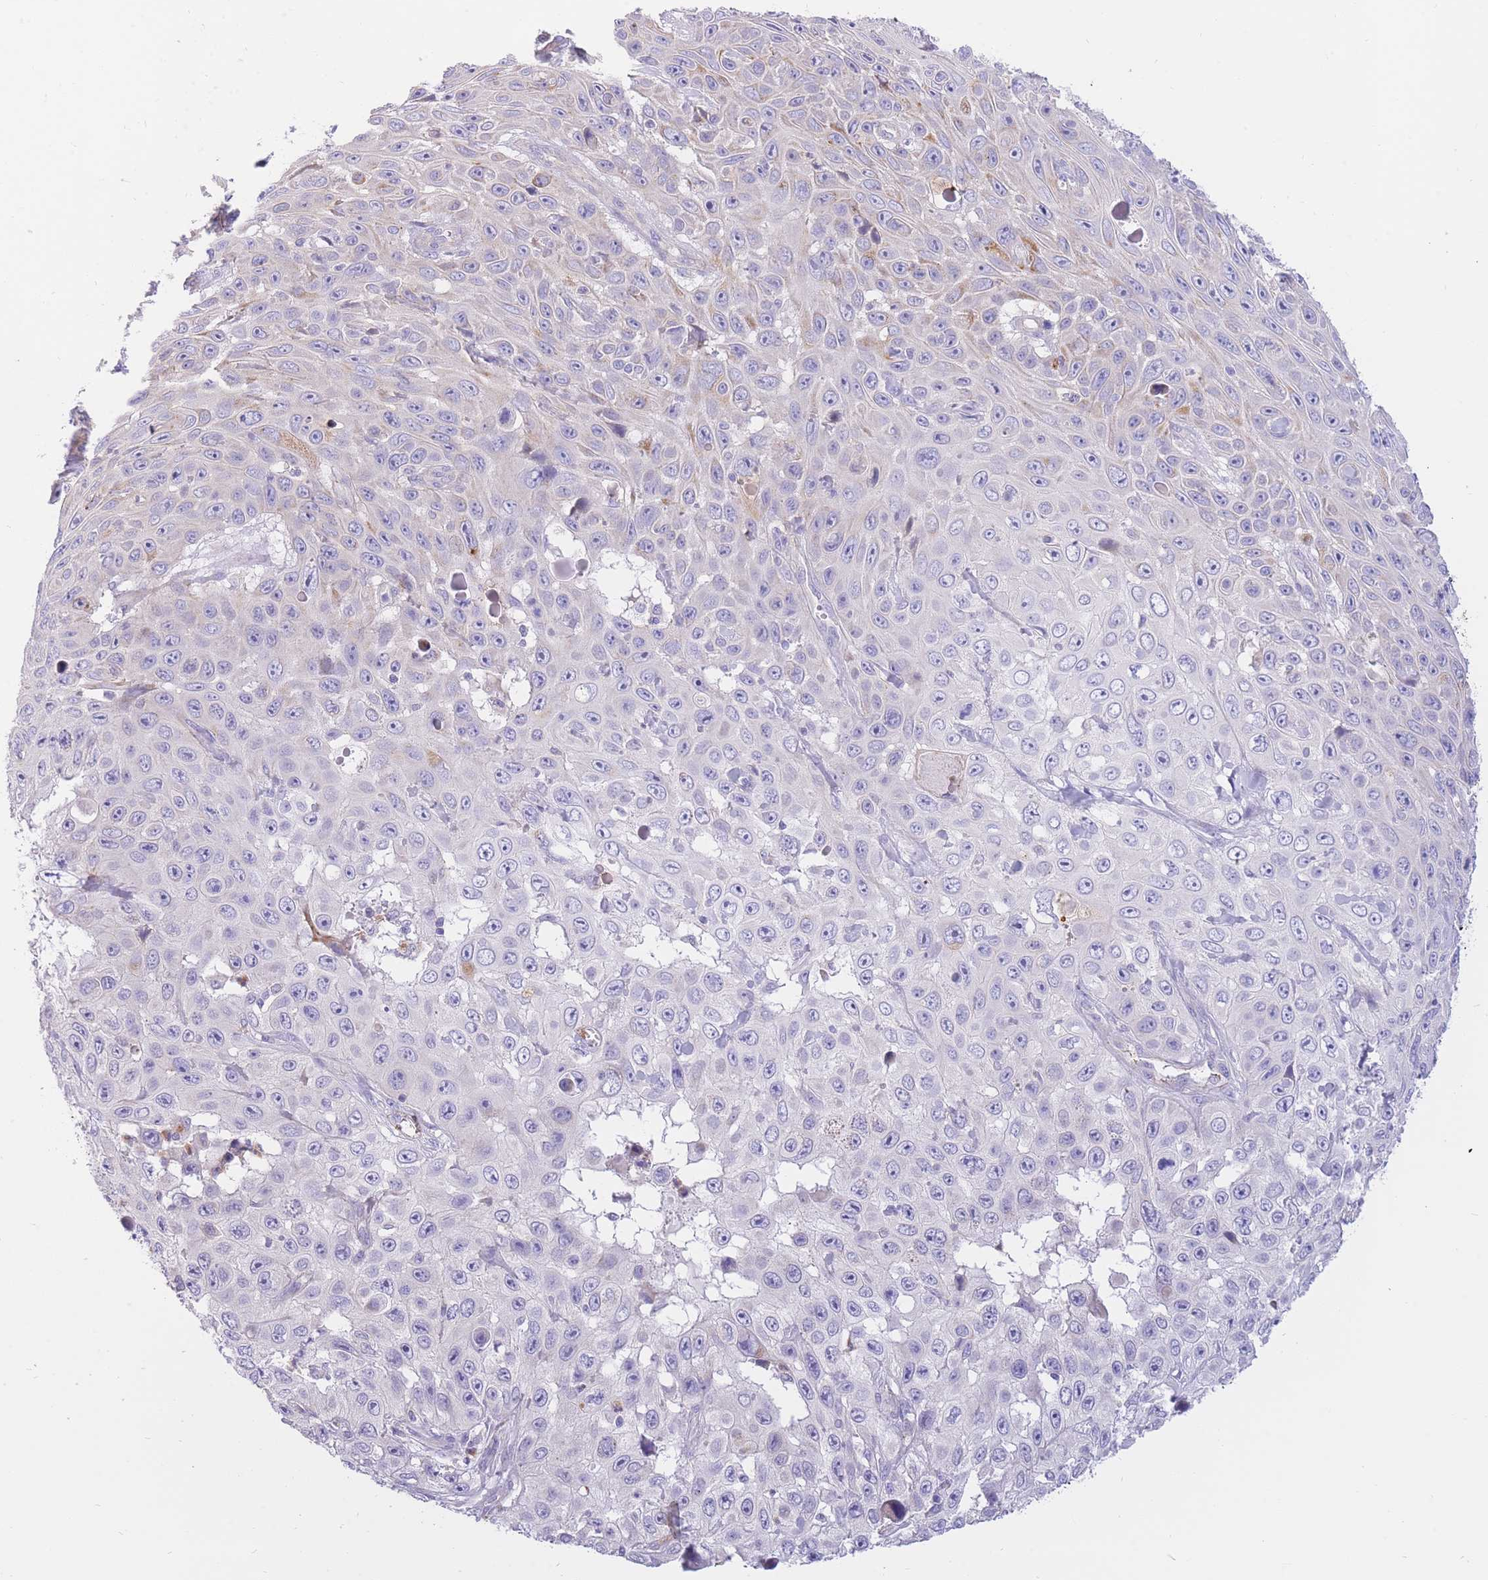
{"staining": {"intensity": "negative", "quantity": "none", "location": "none"}, "tissue": "skin cancer", "cell_type": "Tumor cells", "image_type": "cancer", "snomed": [{"axis": "morphology", "description": "Squamous cell carcinoma, NOS"}, {"axis": "topography", "description": "Skin"}], "caption": "DAB immunohistochemical staining of skin squamous cell carcinoma demonstrates no significant expression in tumor cells.", "gene": "SULT1A1", "patient": {"sex": "male", "age": 82}}